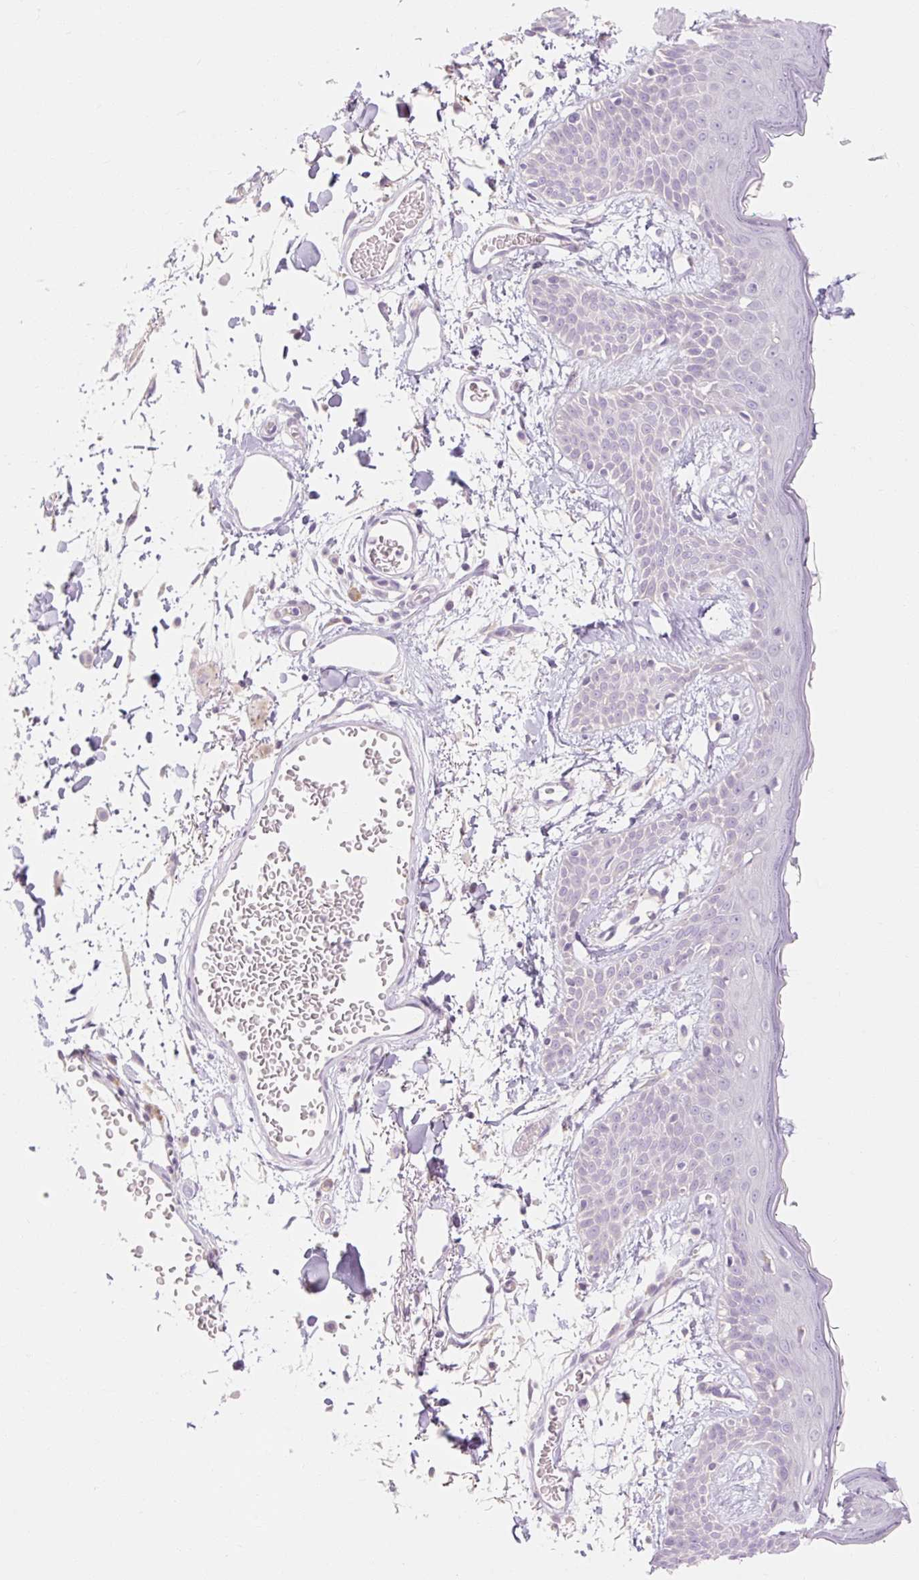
{"staining": {"intensity": "negative", "quantity": "none", "location": "none"}, "tissue": "skin", "cell_type": "Fibroblasts", "image_type": "normal", "snomed": [{"axis": "morphology", "description": "Normal tissue, NOS"}, {"axis": "topography", "description": "Skin"}], "caption": "Immunohistochemical staining of benign human skin reveals no significant staining in fibroblasts. (DAB (3,3'-diaminobenzidine) immunohistochemistry with hematoxylin counter stain).", "gene": "MYO1D", "patient": {"sex": "male", "age": 79}}